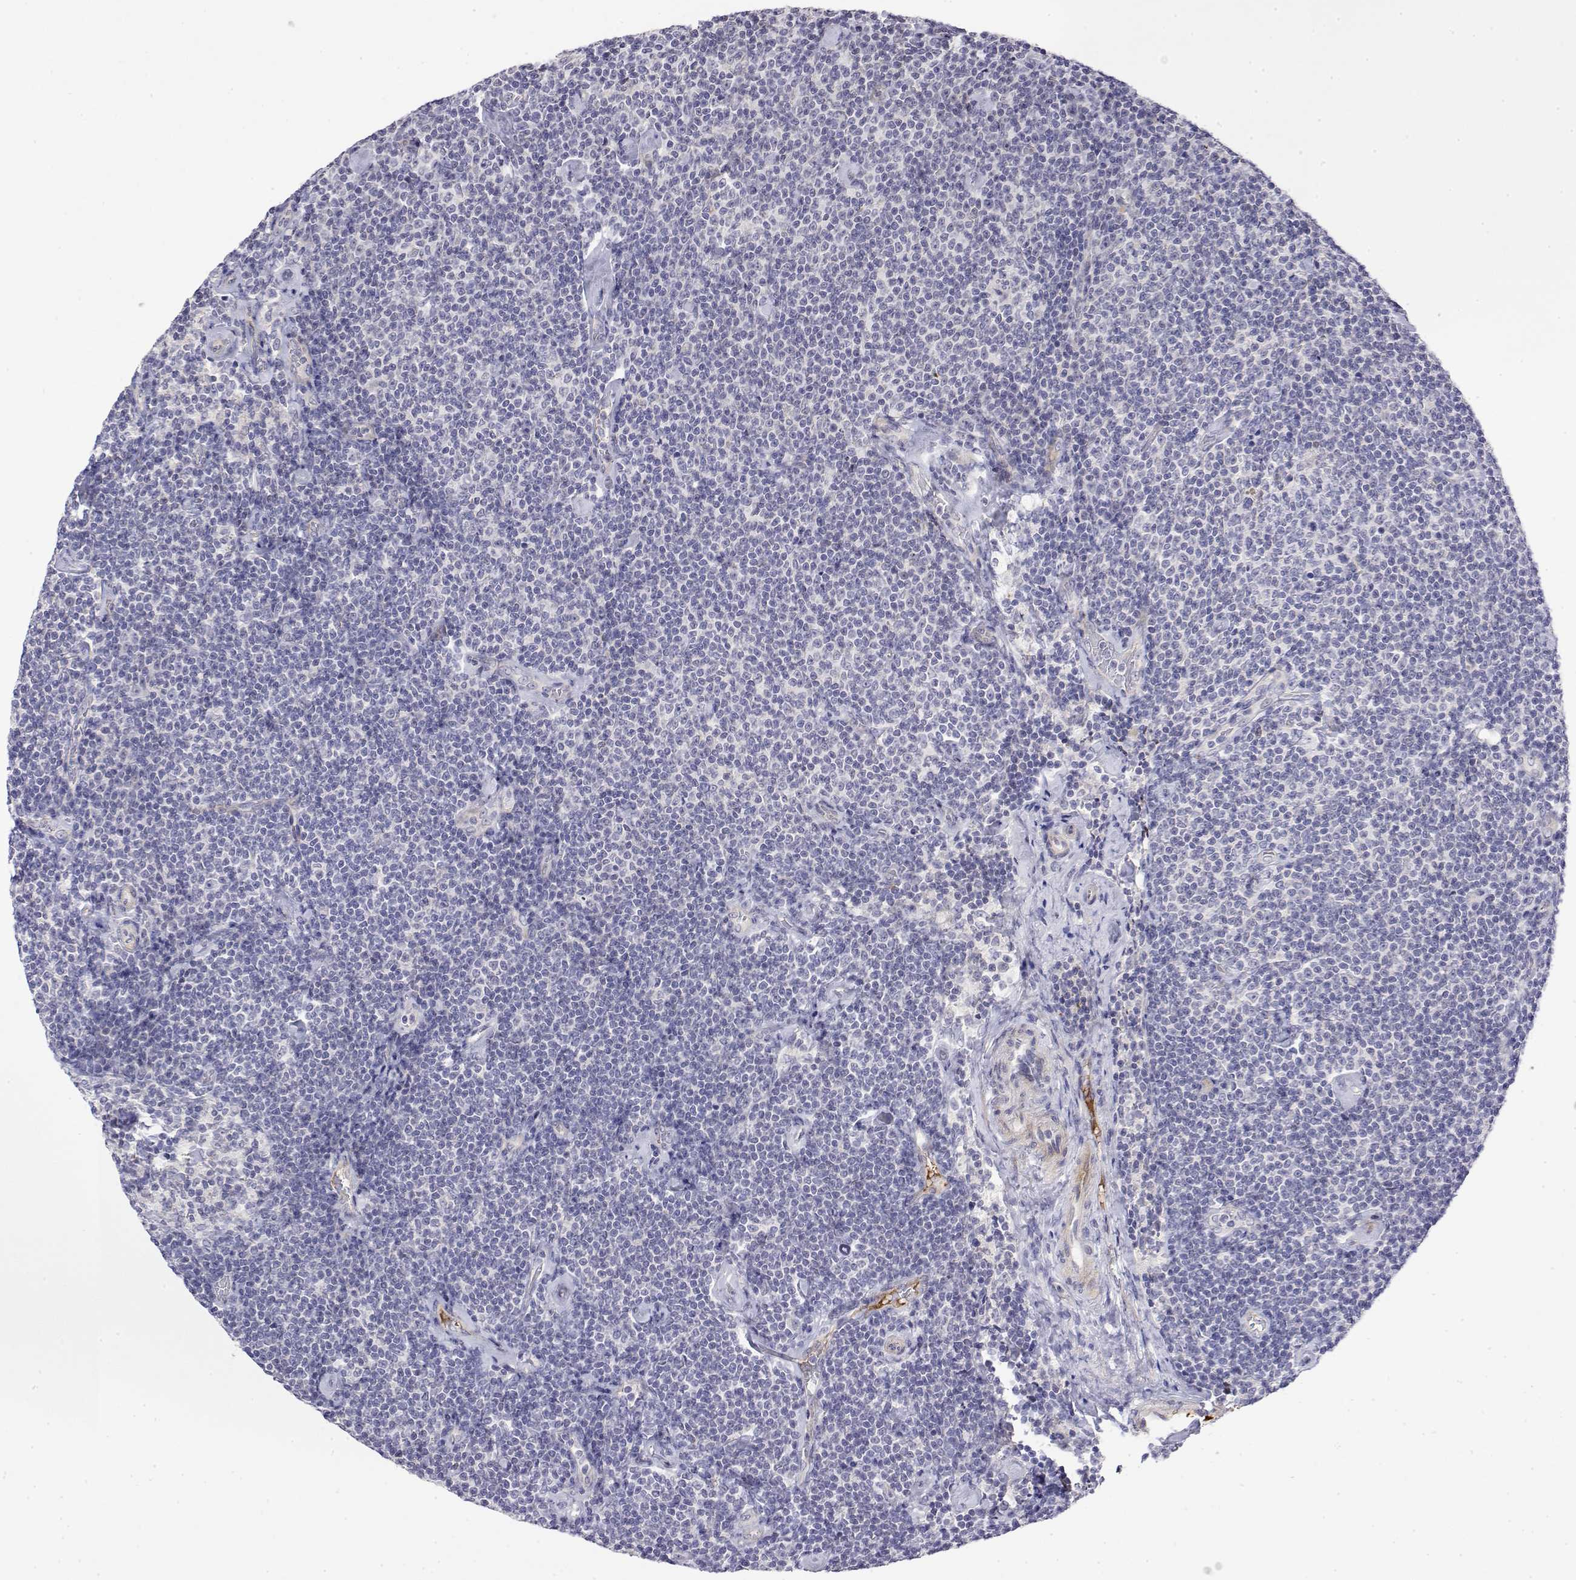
{"staining": {"intensity": "negative", "quantity": "none", "location": "none"}, "tissue": "lymphoma", "cell_type": "Tumor cells", "image_type": "cancer", "snomed": [{"axis": "morphology", "description": "Malignant lymphoma, non-Hodgkin's type, Low grade"}, {"axis": "topography", "description": "Lymph node"}], "caption": "Tumor cells are negative for brown protein staining in low-grade malignant lymphoma, non-Hodgkin's type.", "gene": "GGACT", "patient": {"sex": "male", "age": 81}}